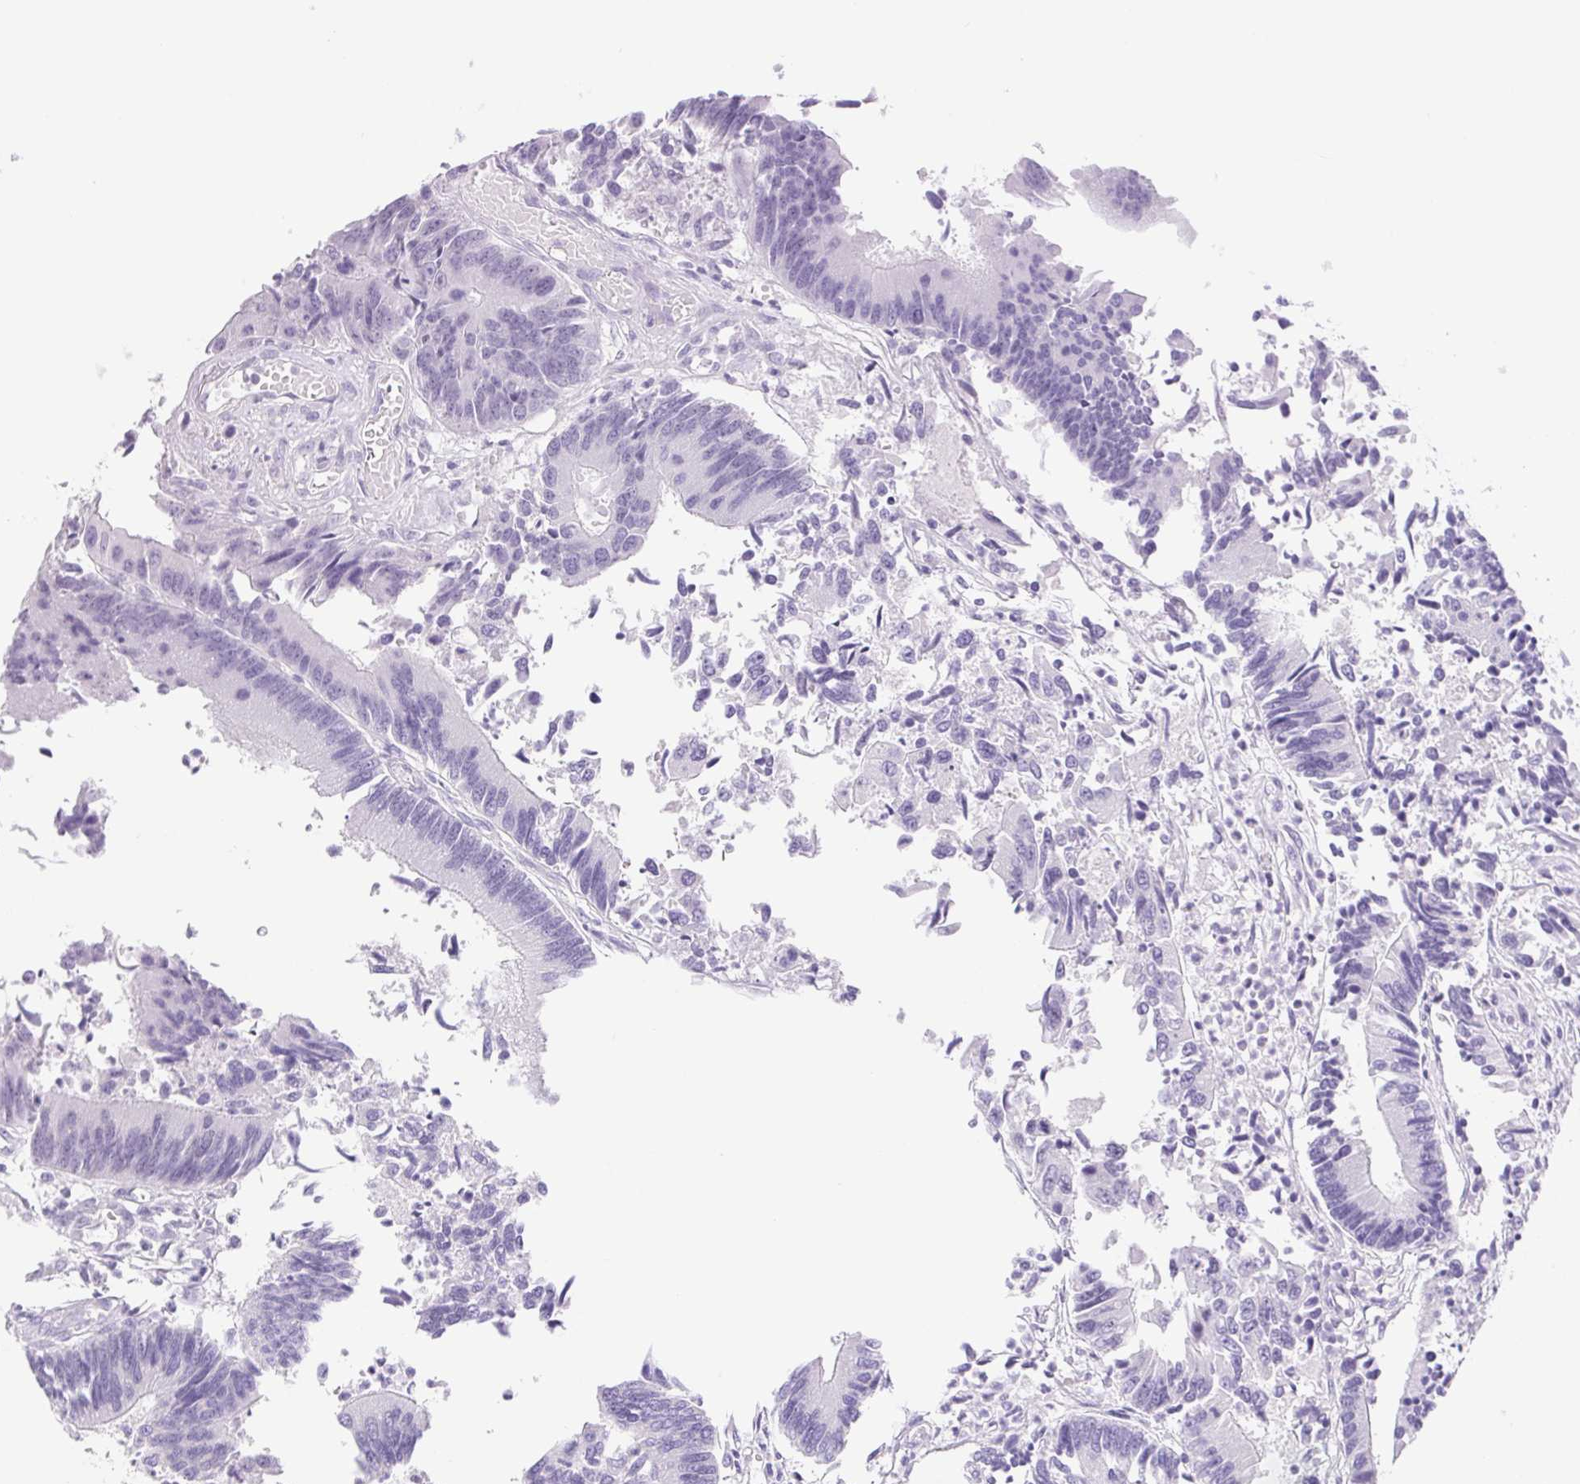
{"staining": {"intensity": "negative", "quantity": "none", "location": "none"}, "tissue": "colorectal cancer", "cell_type": "Tumor cells", "image_type": "cancer", "snomed": [{"axis": "morphology", "description": "Adenocarcinoma, NOS"}, {"axis": "topography", "description": "Colon"}], "caption": "There is no significant expression in tumor cells of colorectal cancer.", "gene": "PAPPA2", "patient": {"sex": "female", "age": 67}}